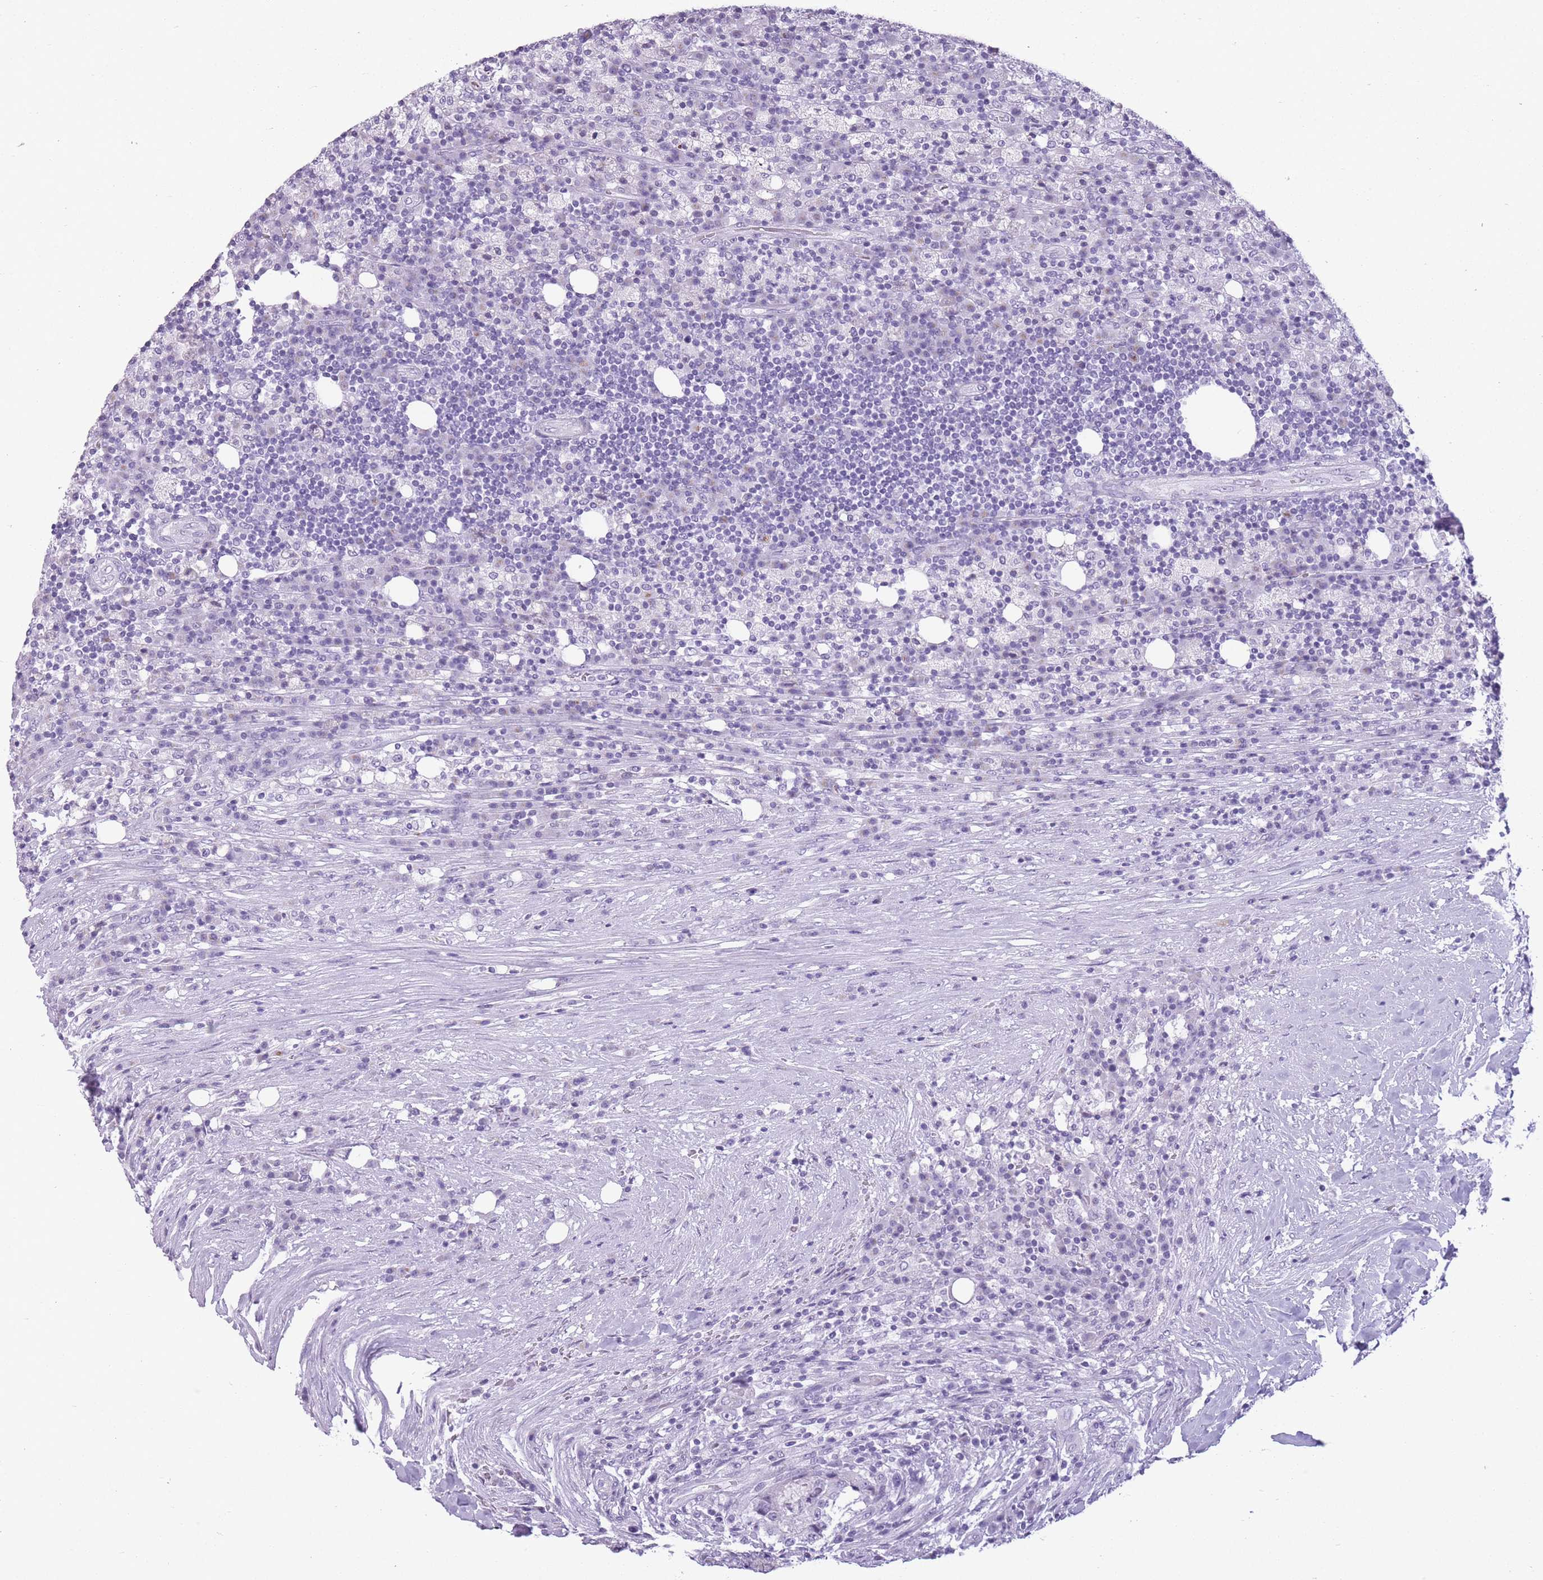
{"staining": {"intensity": "negative", "quantity": "none", "location": "none"}, "tissue": "colorectal cancer", "cell_type": "Tumor cells", "image_type": "cancer", "snomed": [{"axis": "morphology", "description": "Adenocarcinoma, NOS"}, {"axis": "topography", "description": "Colon"}], "caption": "A high-resolution micrograph shows immunohistochemistry (IHC) staining of colorectal cancer, which reveals no significant positivity in tumor cells. Brightfield microscopy of immunohistochemistry (IHC) stained with DAB (brown) and hematoxylin (blue), captured at high magnification.", "gene": "GOLGA6D", "patient": {"sex": "male", "age": 83}}